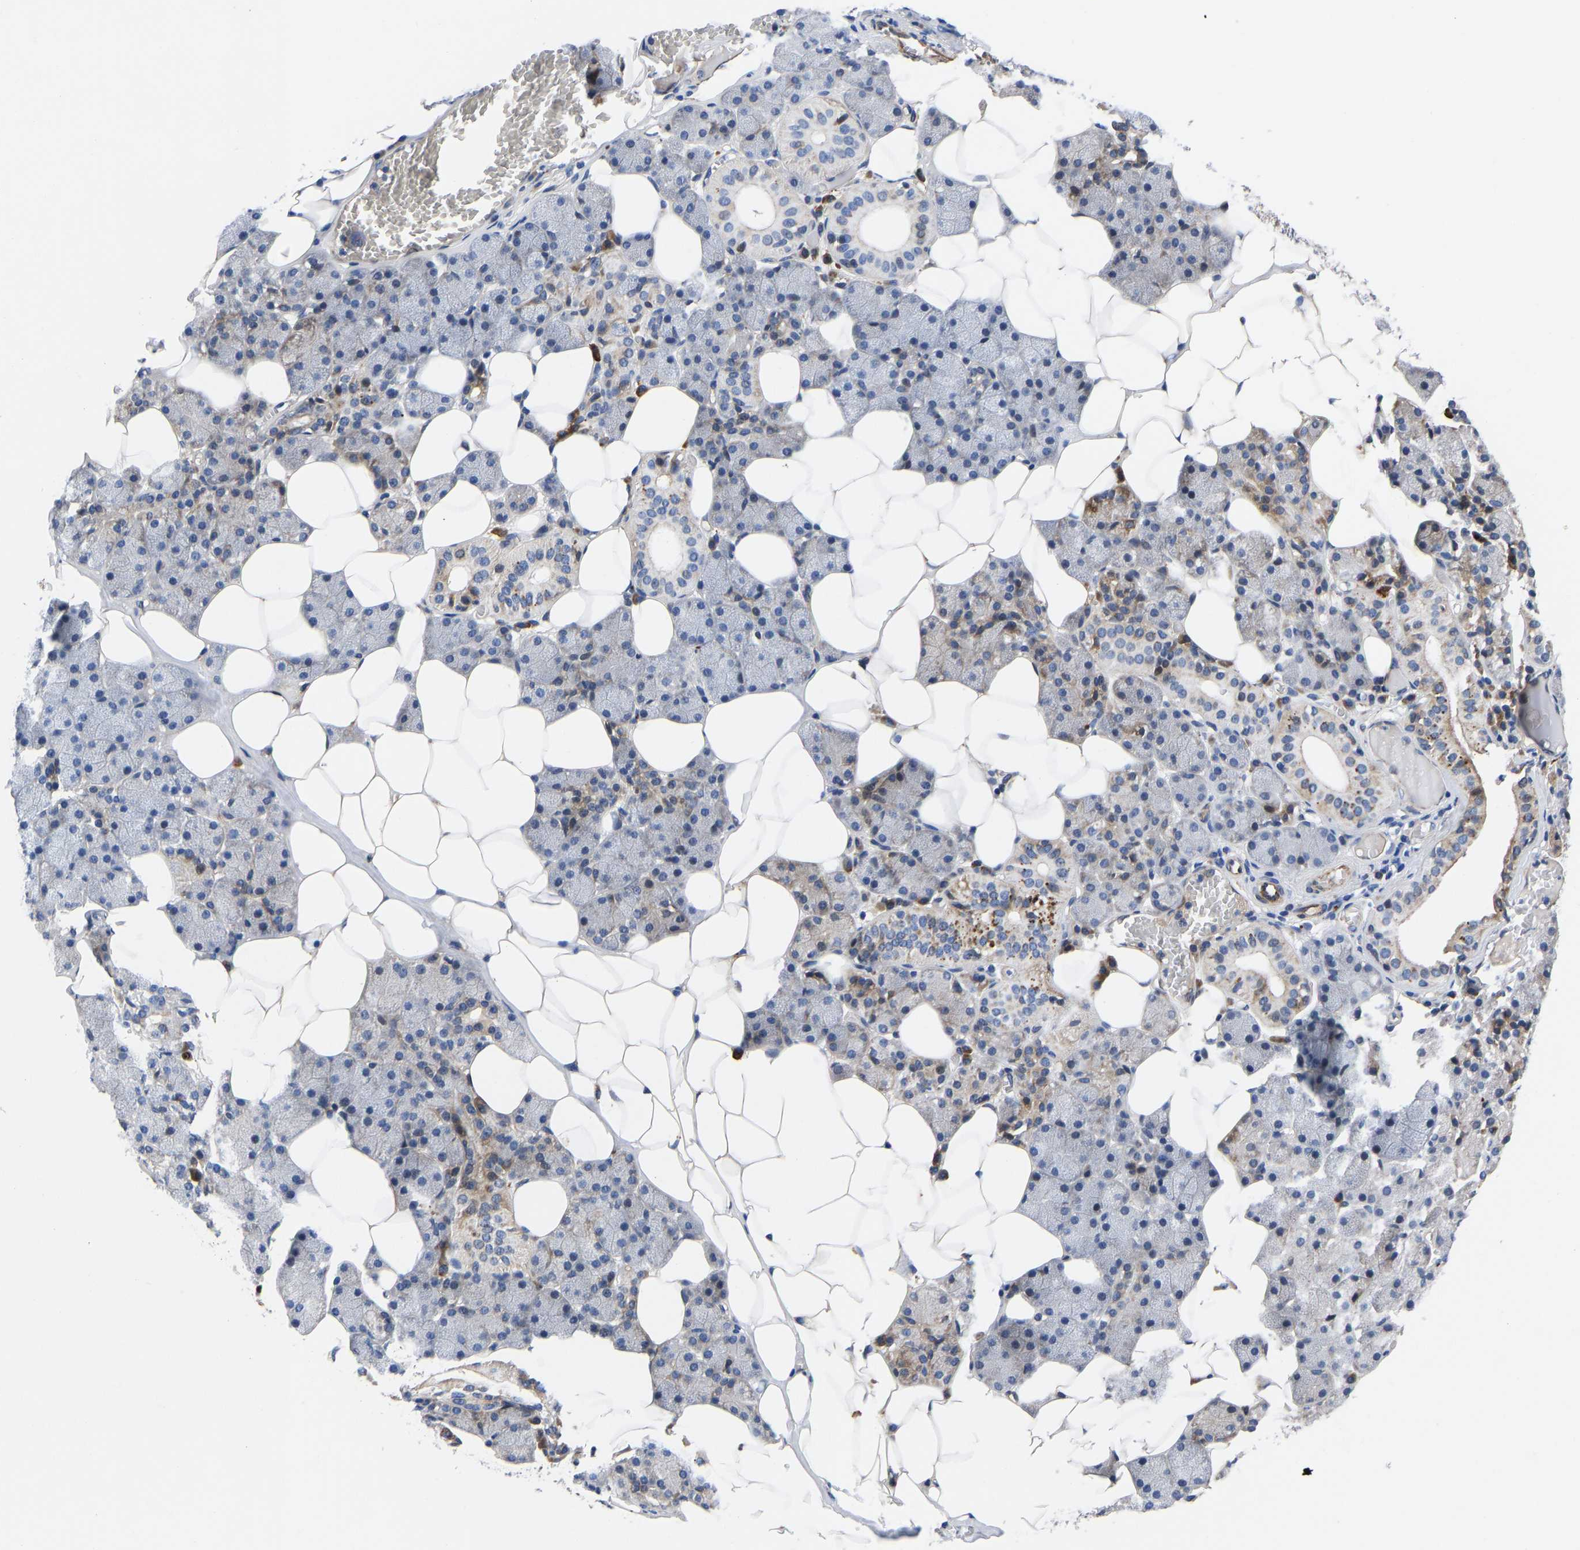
{"staining": {"intensity": "moderate", "quantity": "25%-75%", "location": "cytoplasmic/membranous"}, "tissue": "salivary gland", "cell_type": "Glandular cells", "image_type": "normal", "snomed": [{"axis": "morphology", "description": "Normal tissue, NOS"}, {"axis": "topography", "description": "Salivary gland"}], "caption": "Protein staining of benign salivary gland reveals moderate cytoplasmic/membranous expression in about 25%-75% of glandular cells.", "gene": "TMEM38B", "patient": {"sex": "female", "age": 33}}